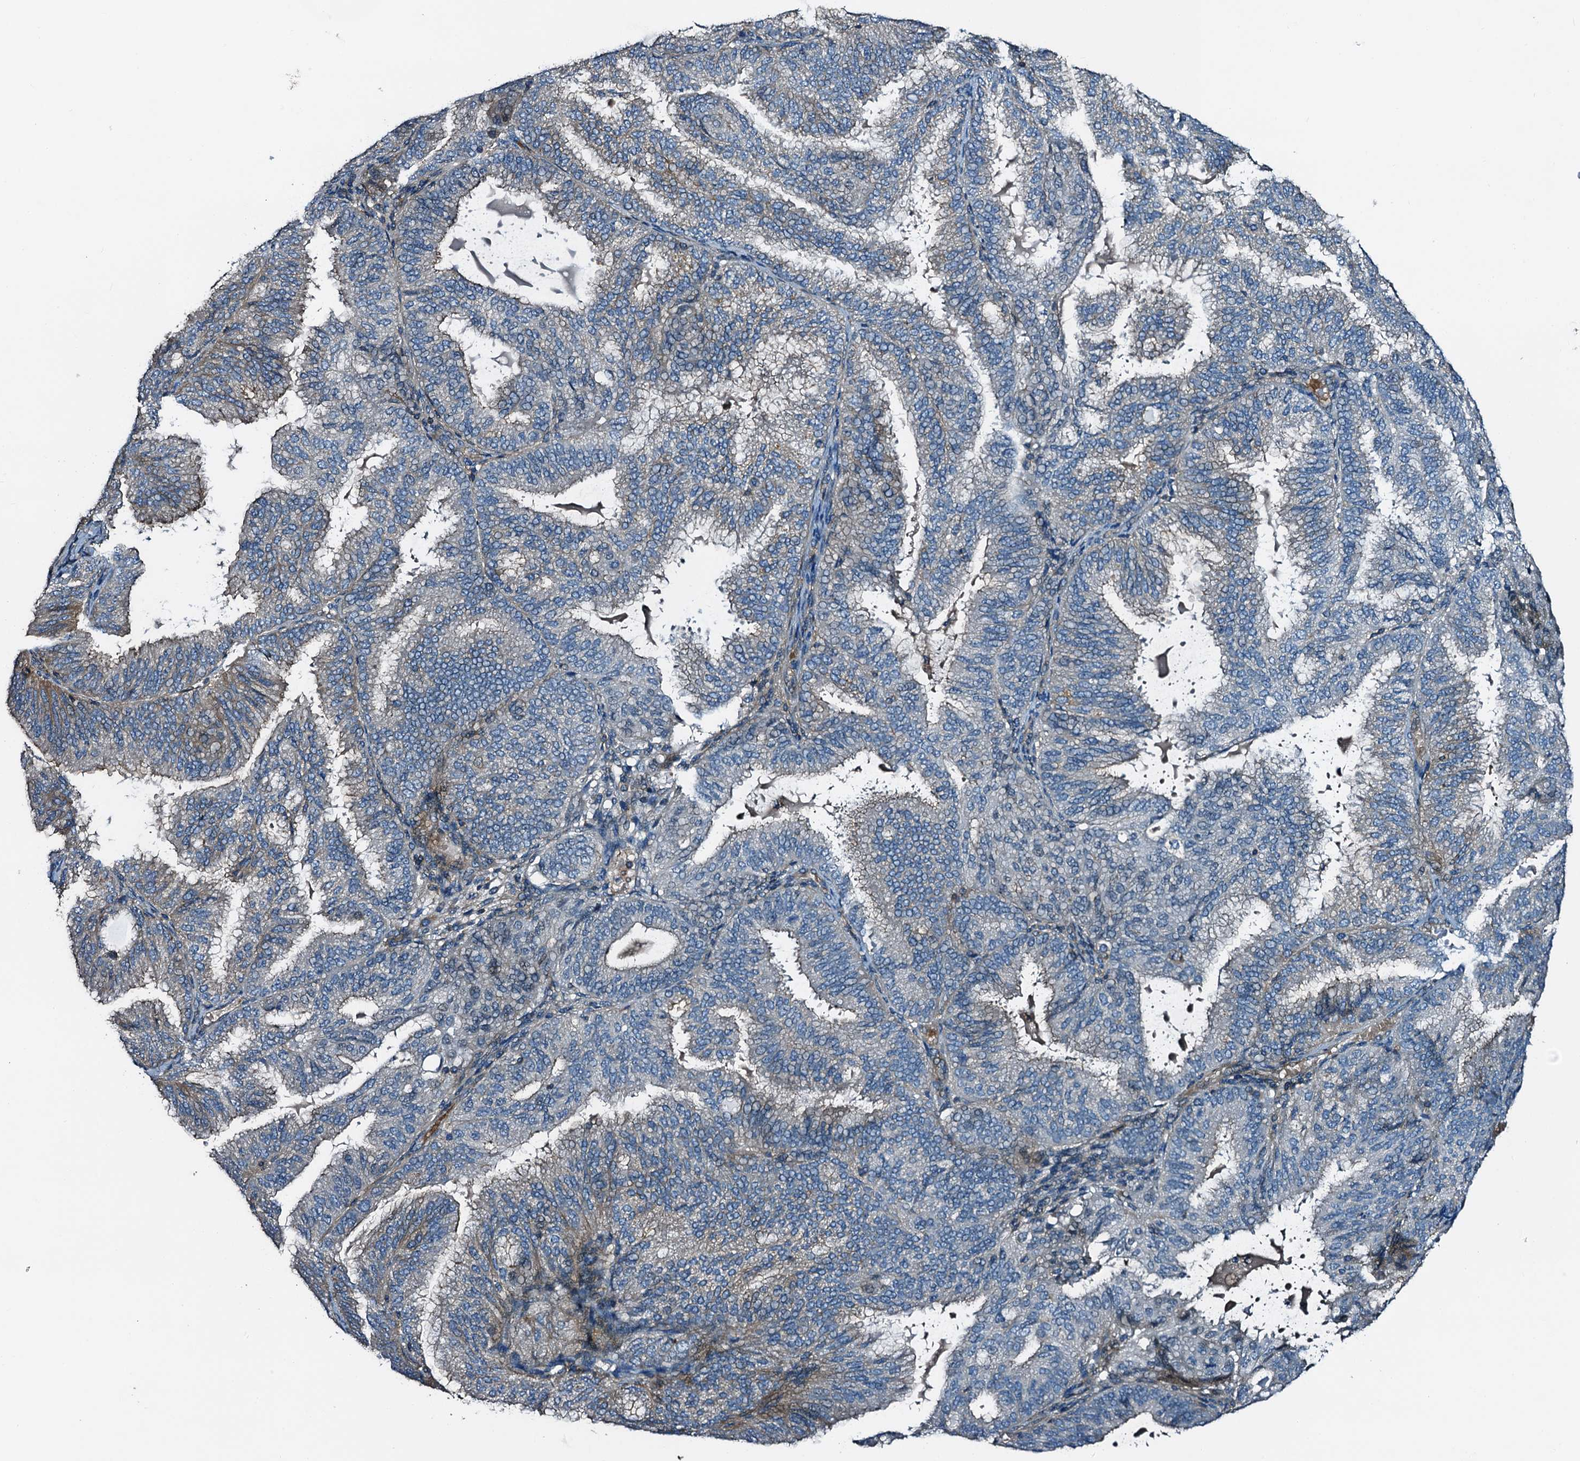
{"staining": {"intensity": "negative", "quantity": "none", "location": "none"}, "tissue": "endometrial cancer", "cell_type": "Tumor cells", "image_type": "cancer", "snomed": [{"axis": "morphology", "description": "Adenocarcinoma, NOS"}, {"axis": "topography", "description": "Endometrium"}], "caption": "Immunohistochemical staining of endometrial cancer demonstrates no significant positivity in tumor cells.", "gene": "DUOXA1", "patient": {"sex": "female", "age": 49}}